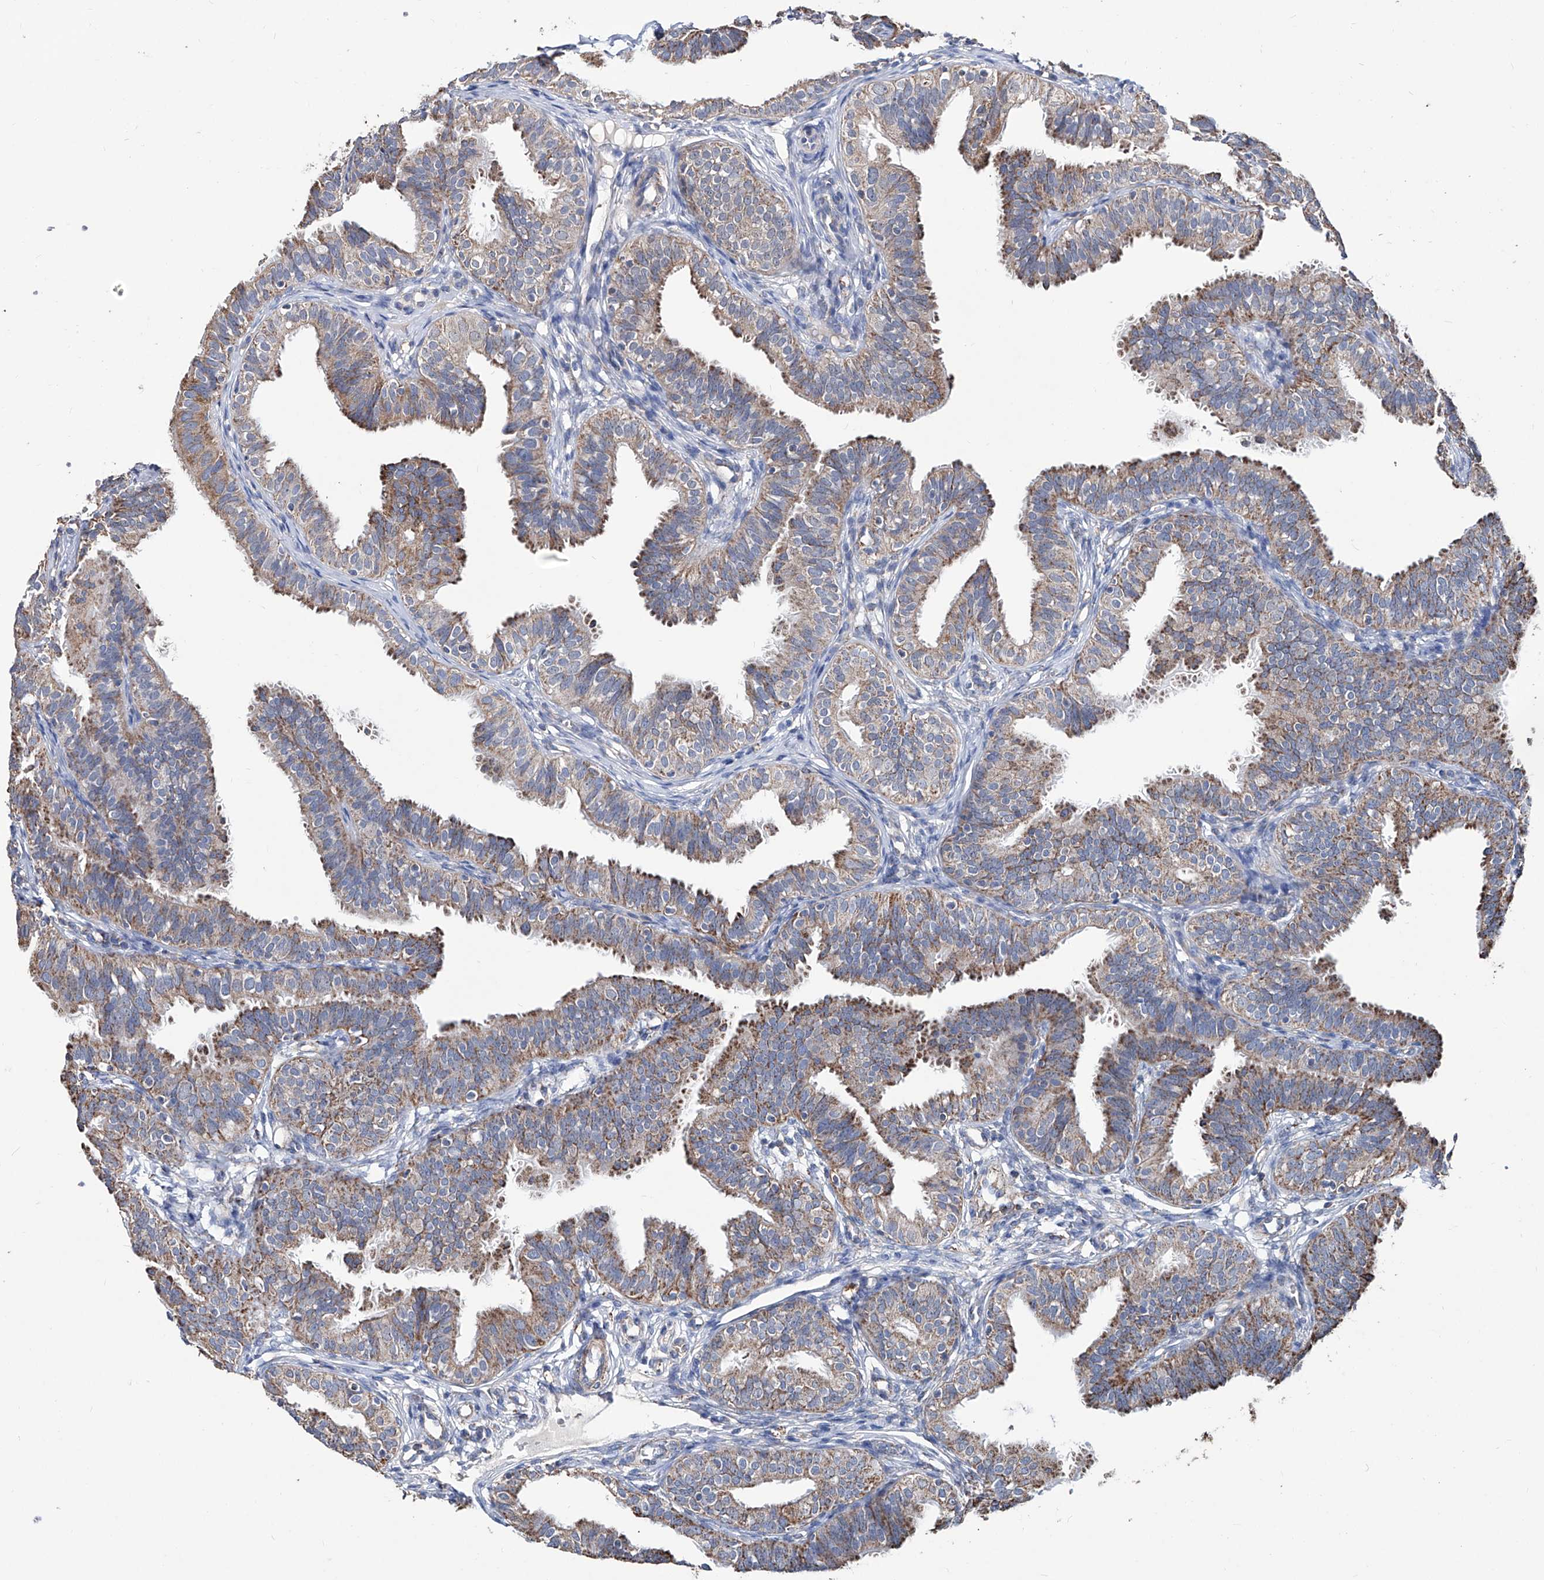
{"staining": {"intensity": "moderate", "quantity": ">75%", "location": "cytoplasmic/membranous"}, "tissue": "fallopian tube", "cell_type": "Glandular cells", "image_type": "normal", "snomed": [{"axis": "morphology", "description": "Normal tissue, NOS"}, {"axis": "topography", "description": "Fallopian tube"}], "caption": "Glandular cells show moderate cytoplasmic/membranous staining in approximately >75% of cells in benign fallopian tube. The protein is shown in brown color, while the nuclei are stained blue.", "gene": "NHS", "patient": {"sex": "female", "age": 35}}